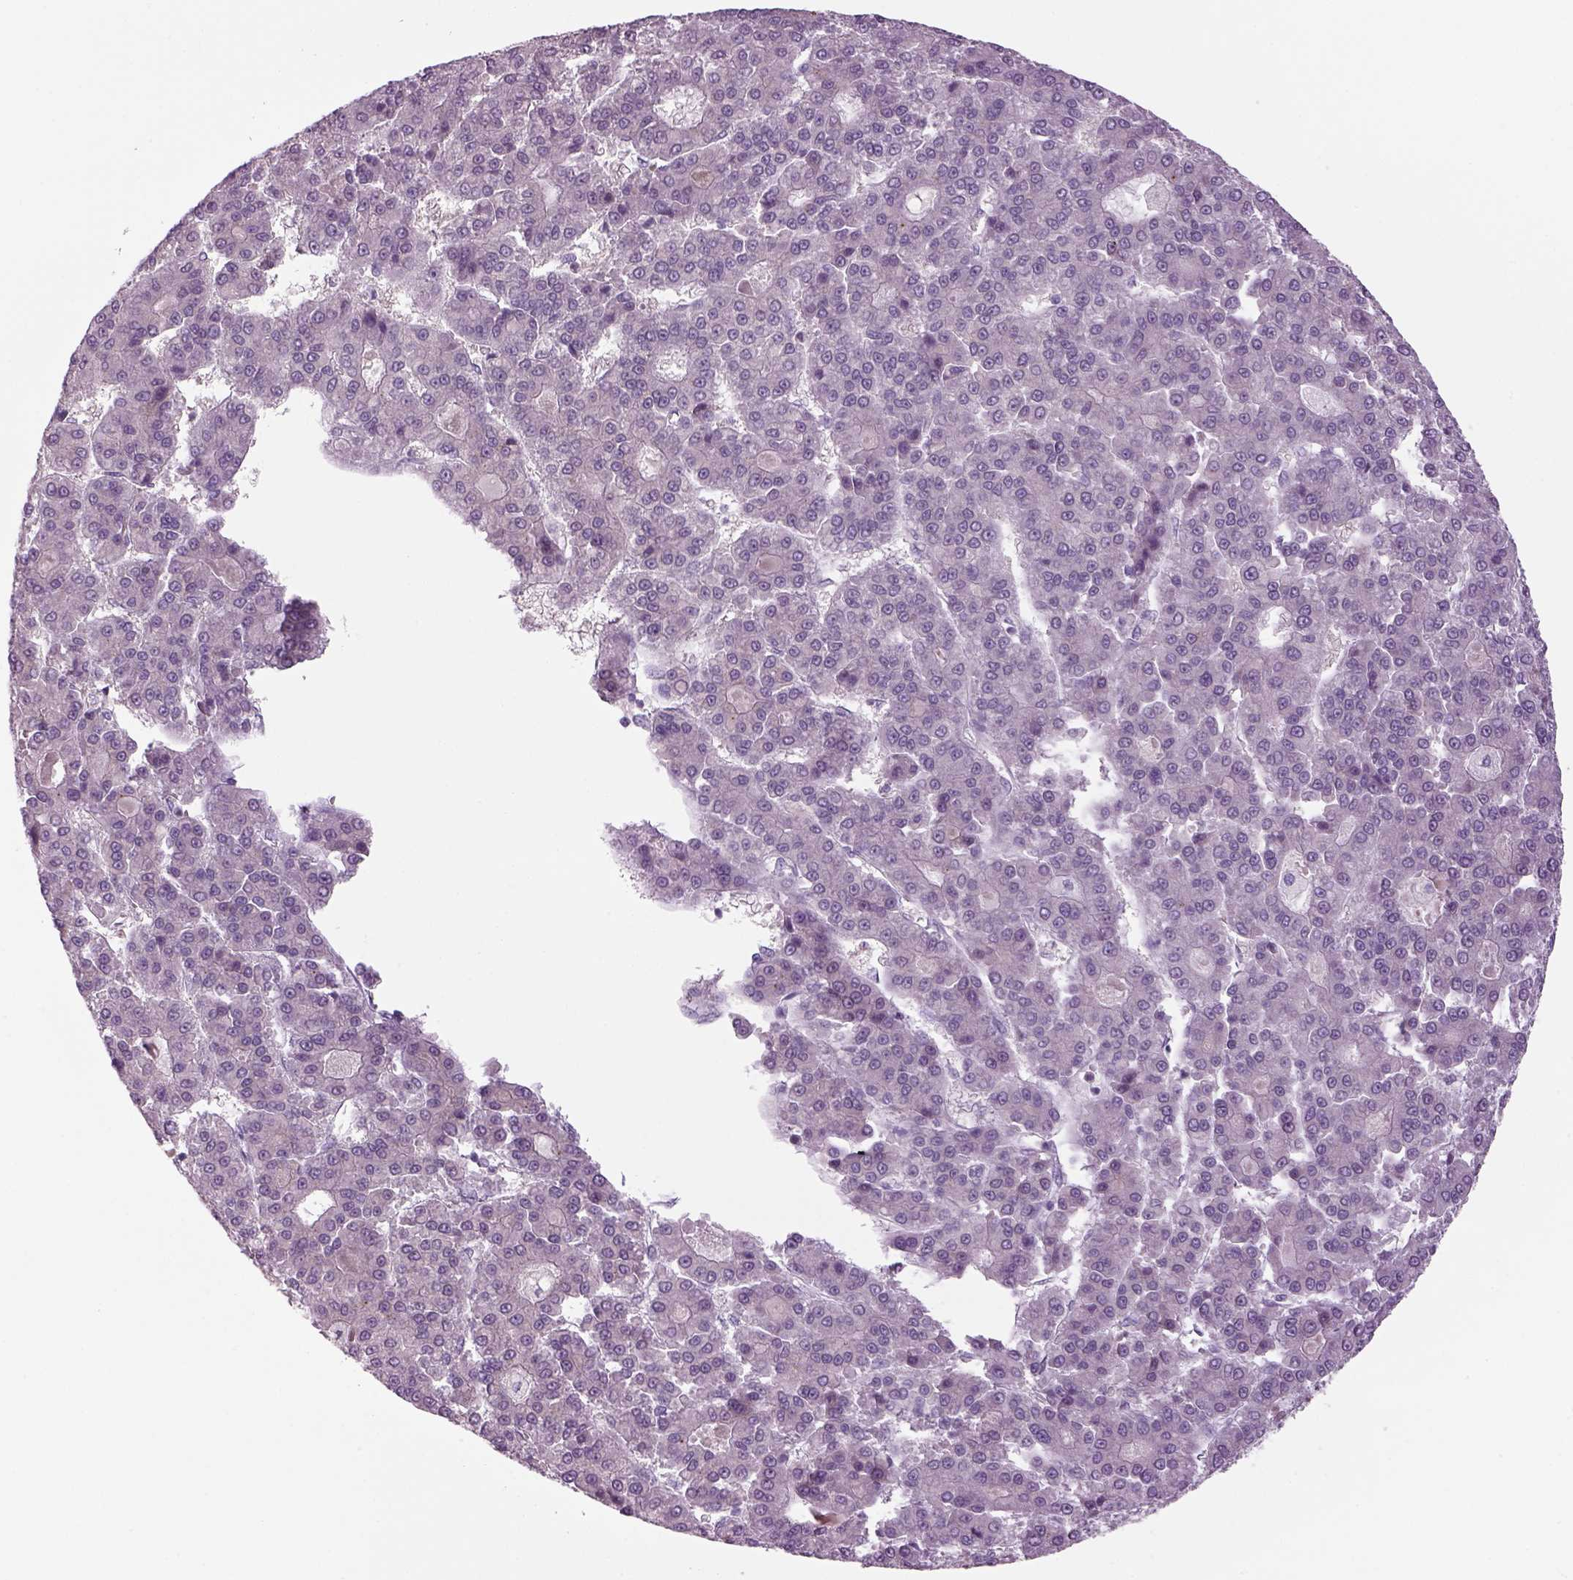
{"staining": {"intensity": "negative", "quantity": "none", "location": "none"}, "tissue": "liver cancer", "cell_type": "Tumor cells", "image_type": "cancer", "snomed": [{"axis": "morphology", "description": "Carcinoma, Hepatocellular, NOS"}, {"axis": "topography", "description": "Liver"}], "caption": "Hepatocellular carcinoma (liver) was stained to show a protein in brown. There is no significant expression in tumor cells.", "gene": "MDH1B", "patient": {"sex": "male", "age": 70}}